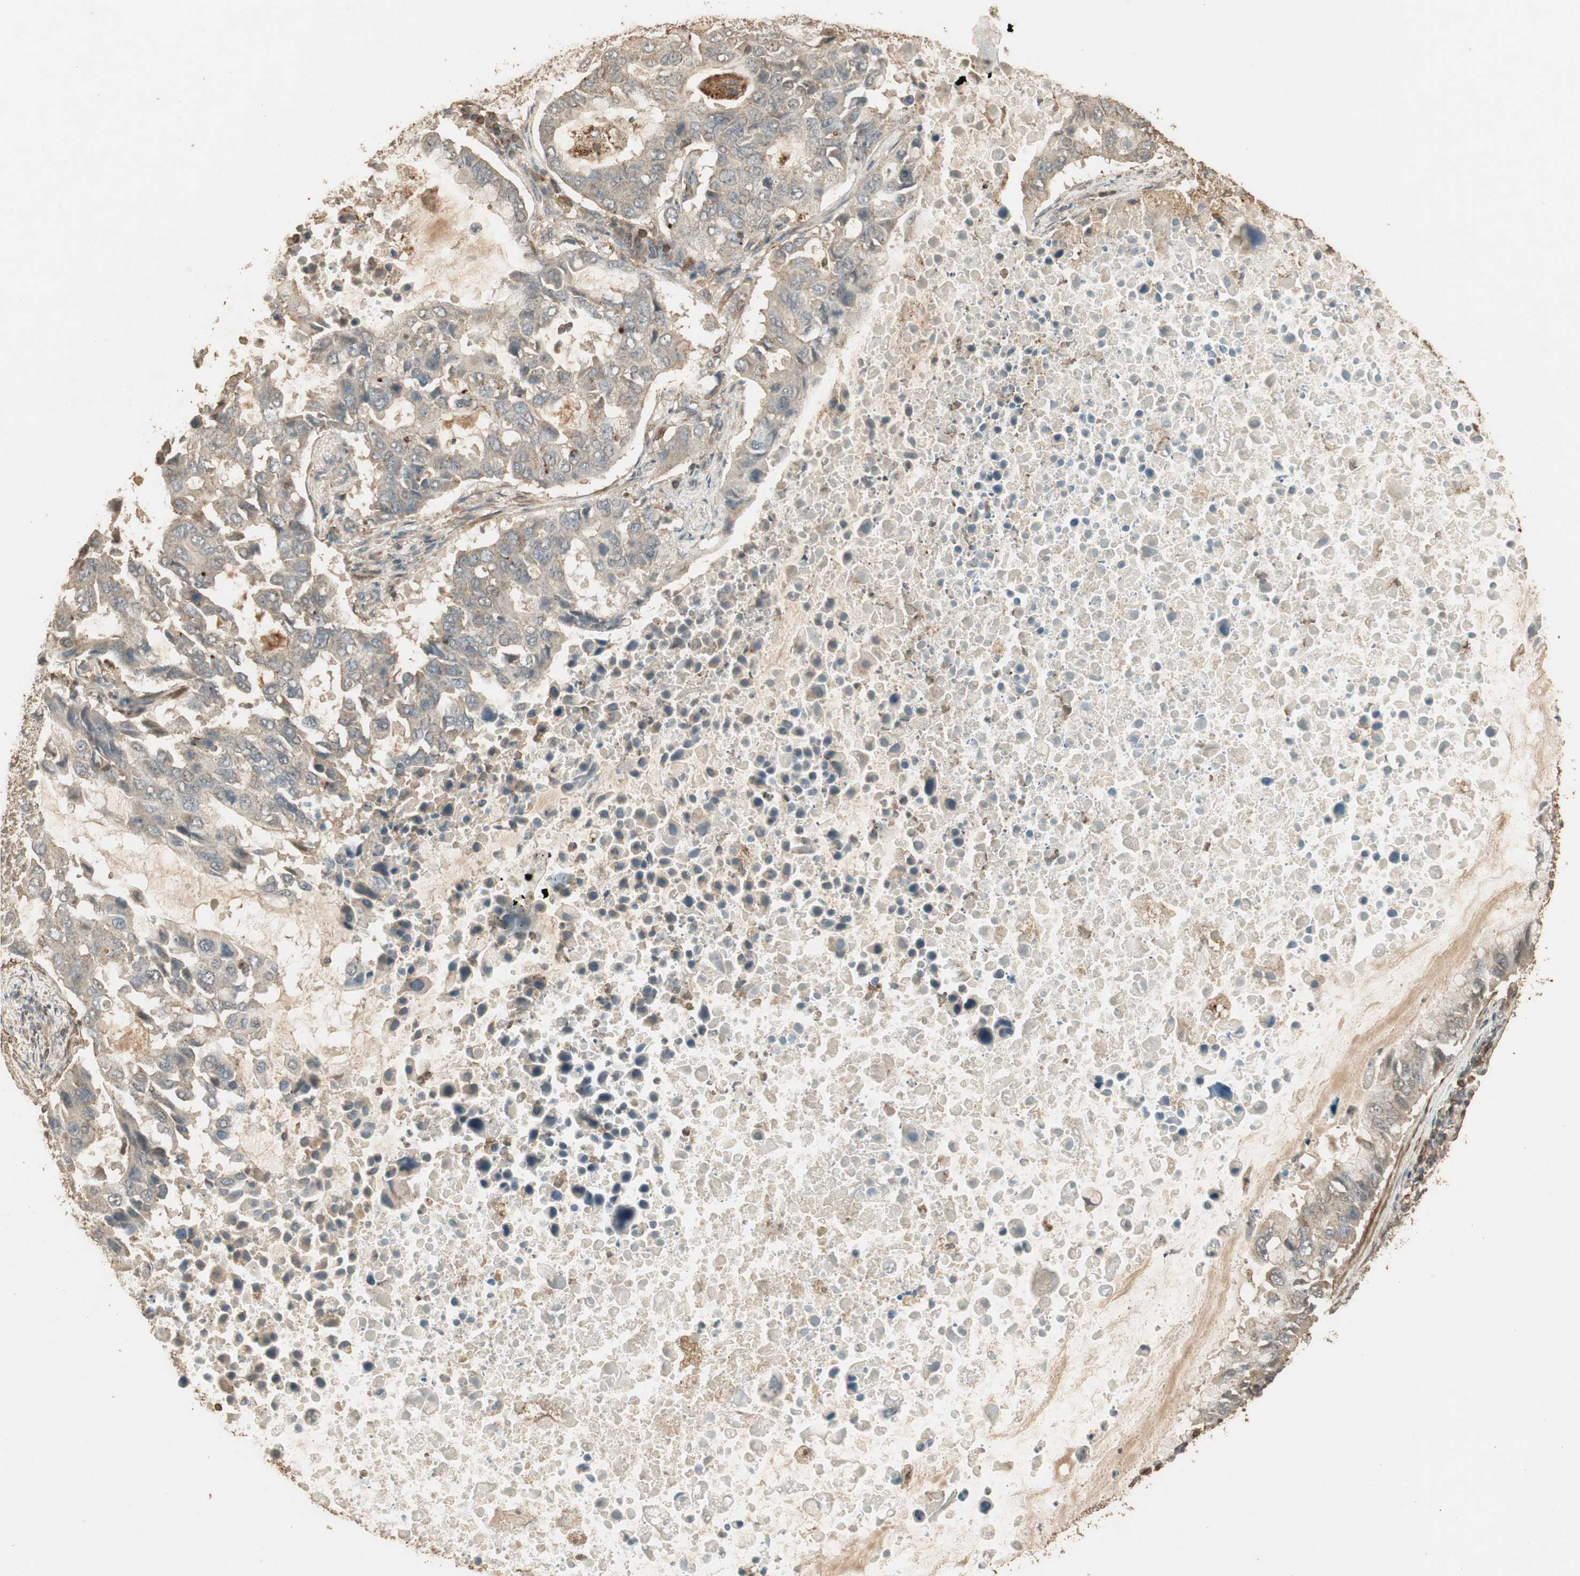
{"staining": {"intensity": "weak", "quantity": "<25%", "location": "cytoplasmic/membranous"}, "tissue": "lung cancer", "cell_type": "Tumor cells", "image_type": "cancer", "snomed": [{"axis": "morphology", "description": "Adenocarcinoma, NOS"}, {"axis": "topography", "description": "Lung"}], "caption": "High power microscopy photomicrograph of an immunohistochemistry image of lung adenocarcinoma, revealing no significant staining in tumor cells.", "gene": "USP2", "patient": {"sex": "male", "age": 64}}